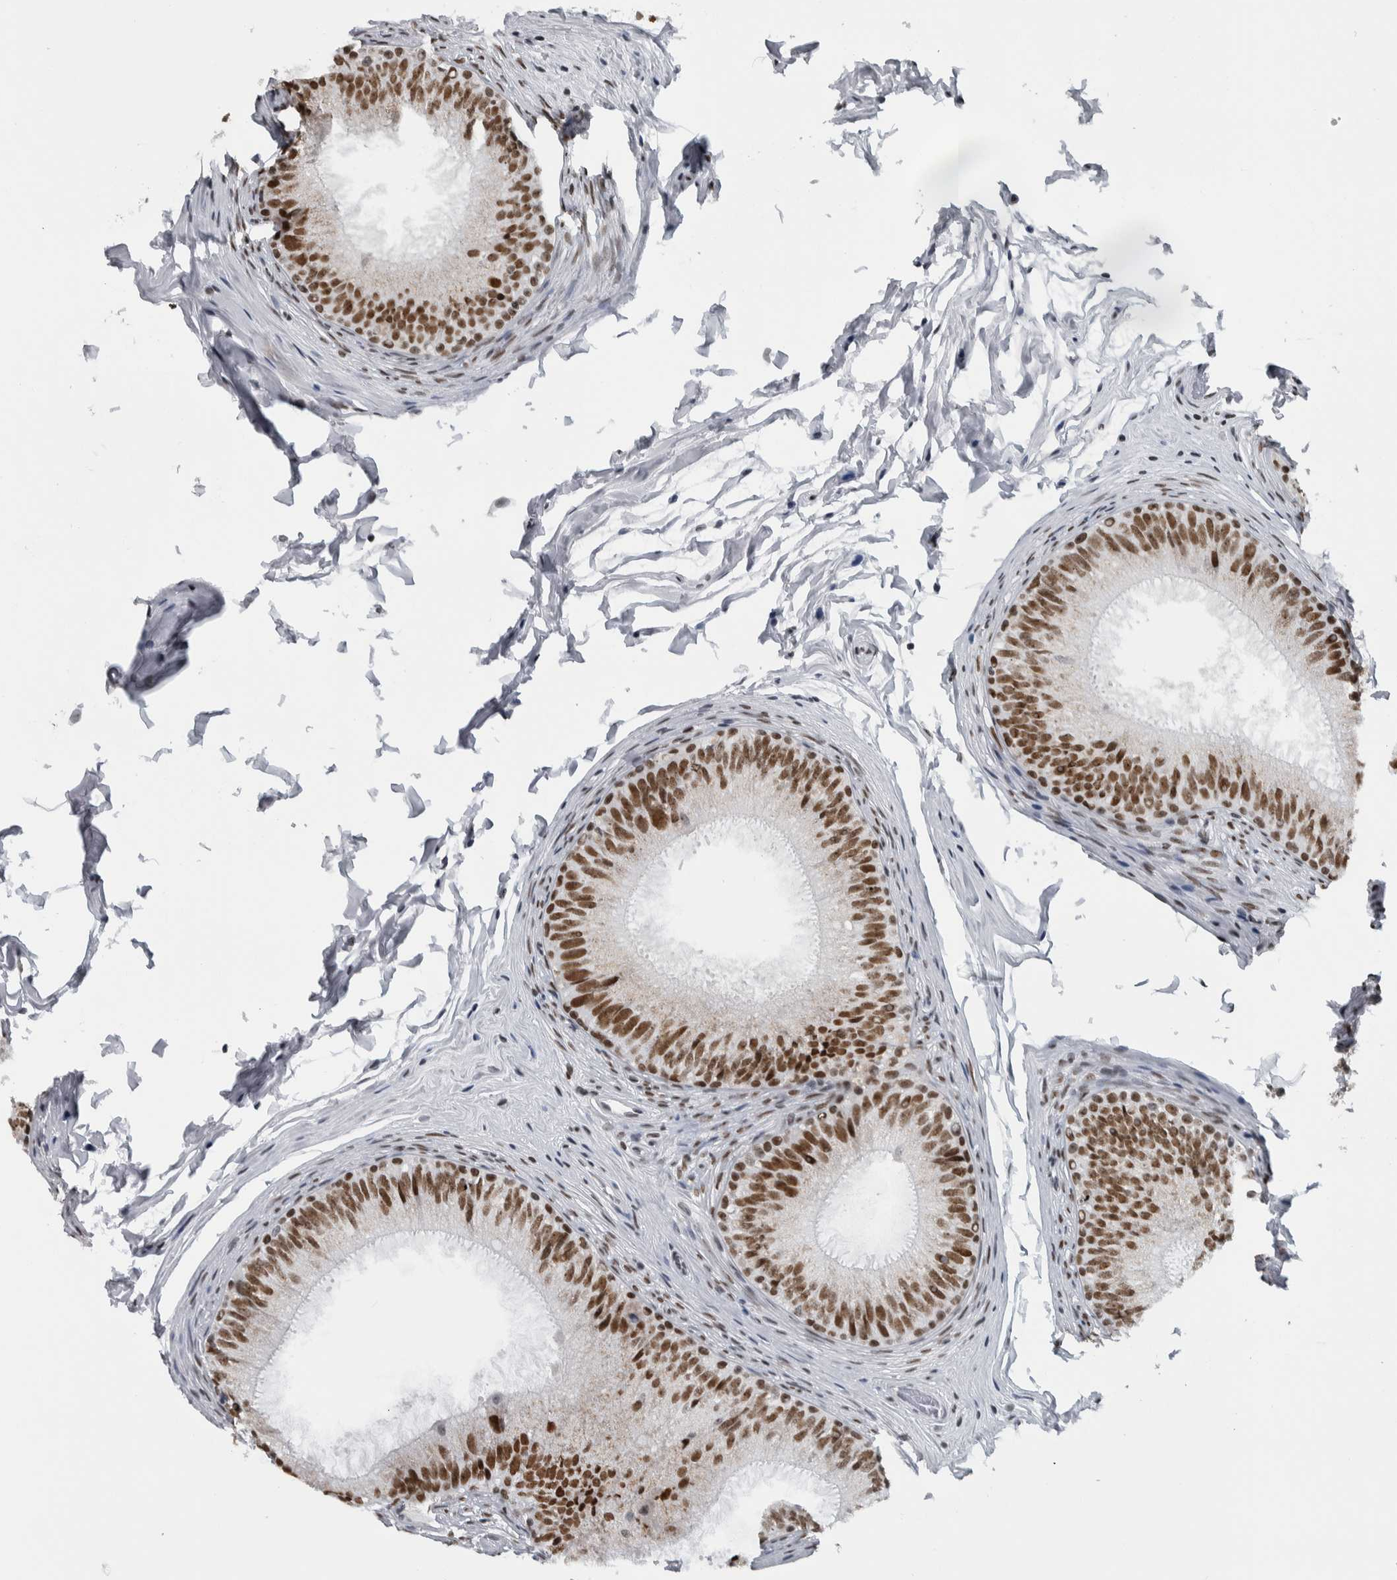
{"staining": {"intensity": "strong", "quantity": ">75%", "location": "nuclear"}, "tissue": "epididymis", "cell_type": "Glandular cells", "image_type": "normal", "snomed": [{"axis": "morphology", "description": "Normal tissue, NOS"}, {"axis": "topography", "description": "Epididymis"}], "caption": "The image exhibits immunohistochemical staining of unremarkable epididymis. There is strong nuclear staining is identified in approximately >75% of glandular cells. Using DAB (3,3'-diaminobenzidine) (brown) and hematoxylin (blue) stains, captured at high magnification using brightfield microscopy.", "gene": "TOP2B", "patient": {"sex": "male", "age": 32}}